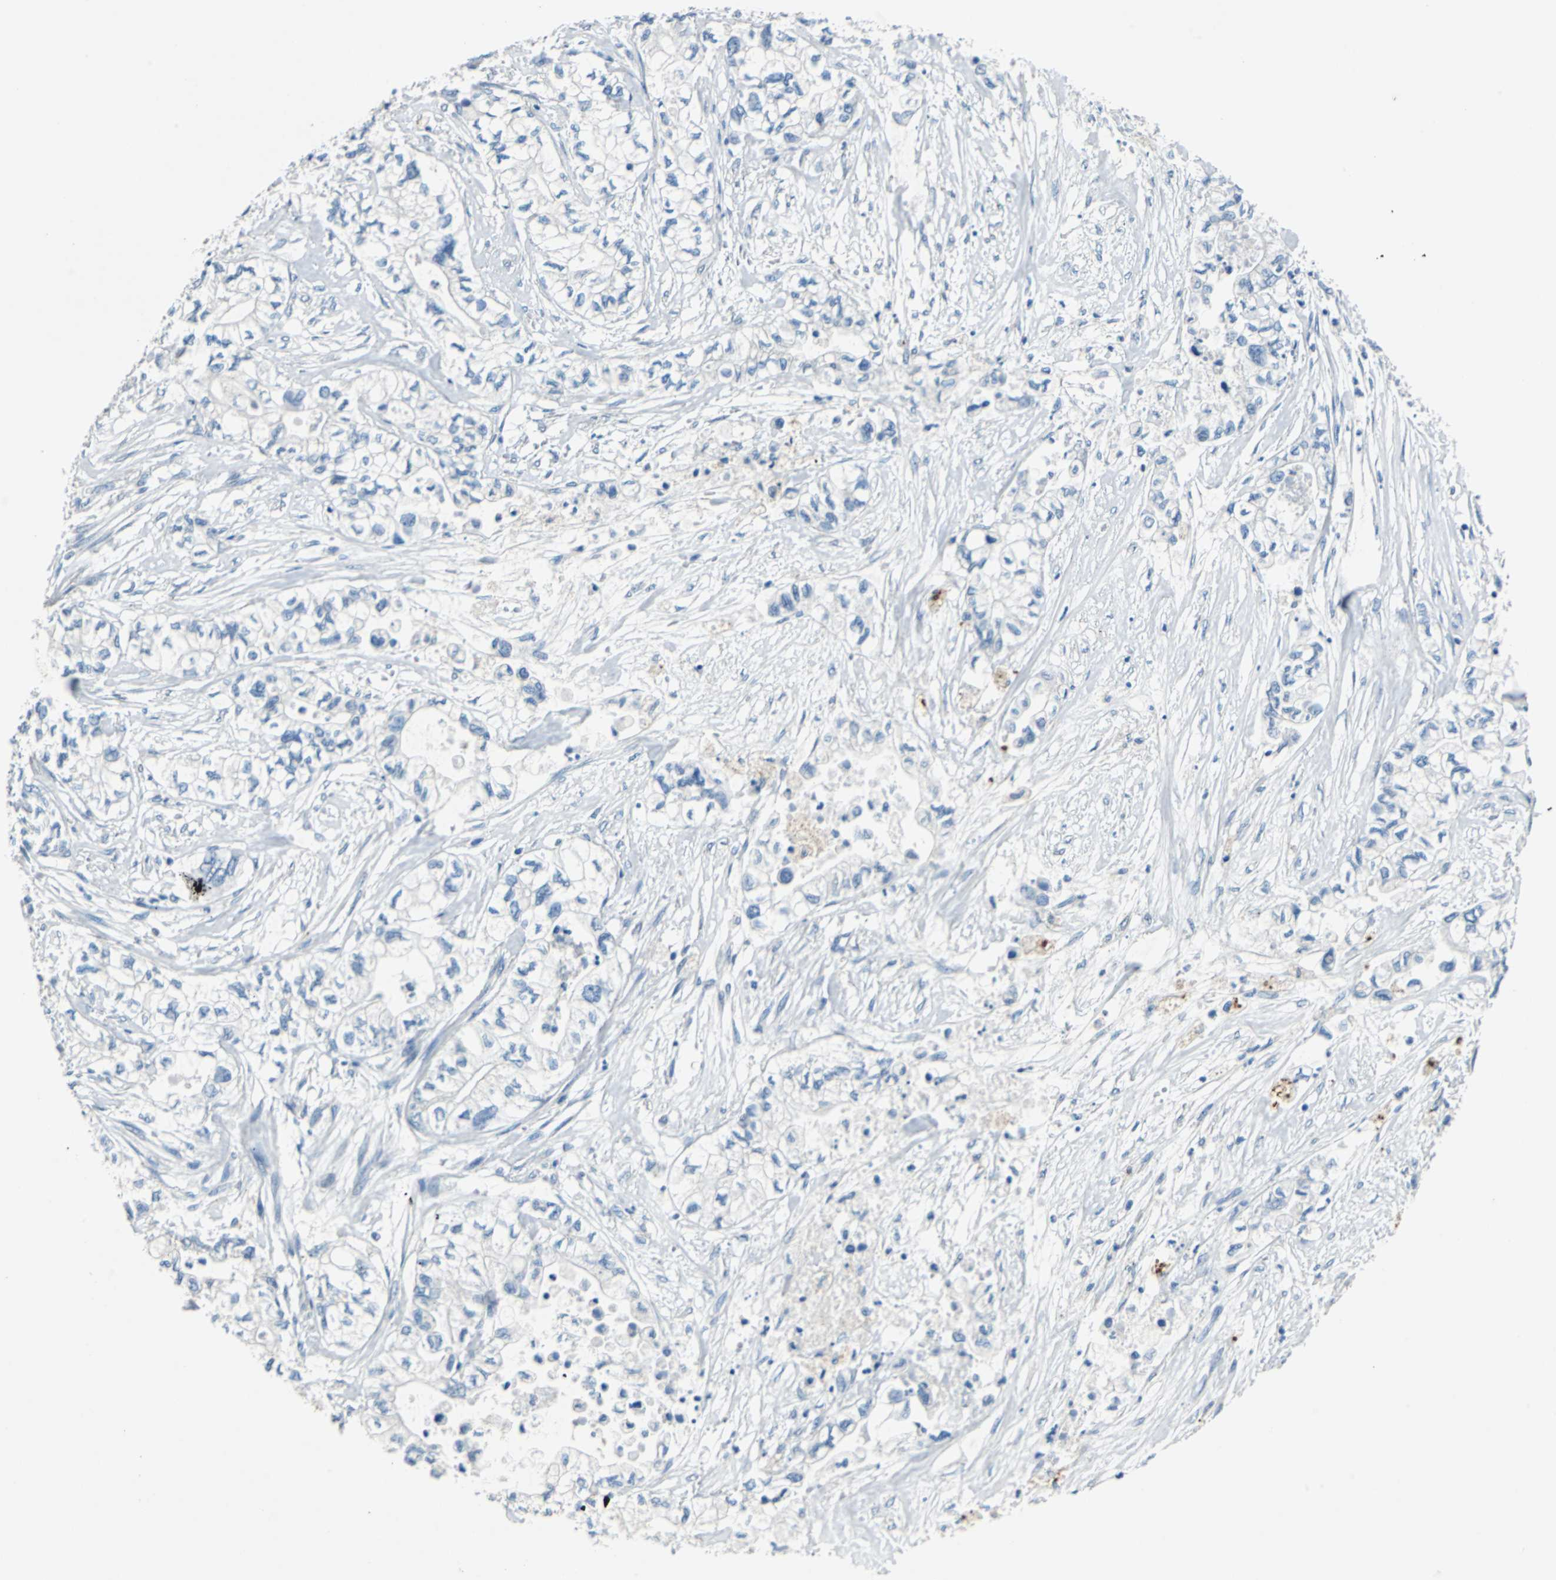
{"staining": {"intensity": "negative", "quantity": "none", "location": "none"}, "tissue": "pancreatic cancer", "cell_type": "Tumor cells", "image_type": "cancer", "snomed": [{"axis": "morphology", "description": "Adenocarcinoma, NOS"}, {"axis": "topography", "description": "Pancreas"}], "caption": "The photomicrograph demonstrates no significant positivity in tumor cells of pancreatic cancer. (DAB (3,3'-diaminobenzidine) immunohistochemistry (IHC) with hematoxylin counter stain).", "gene": "TEX264", "patient": {"sex": "male", "age": 79}}